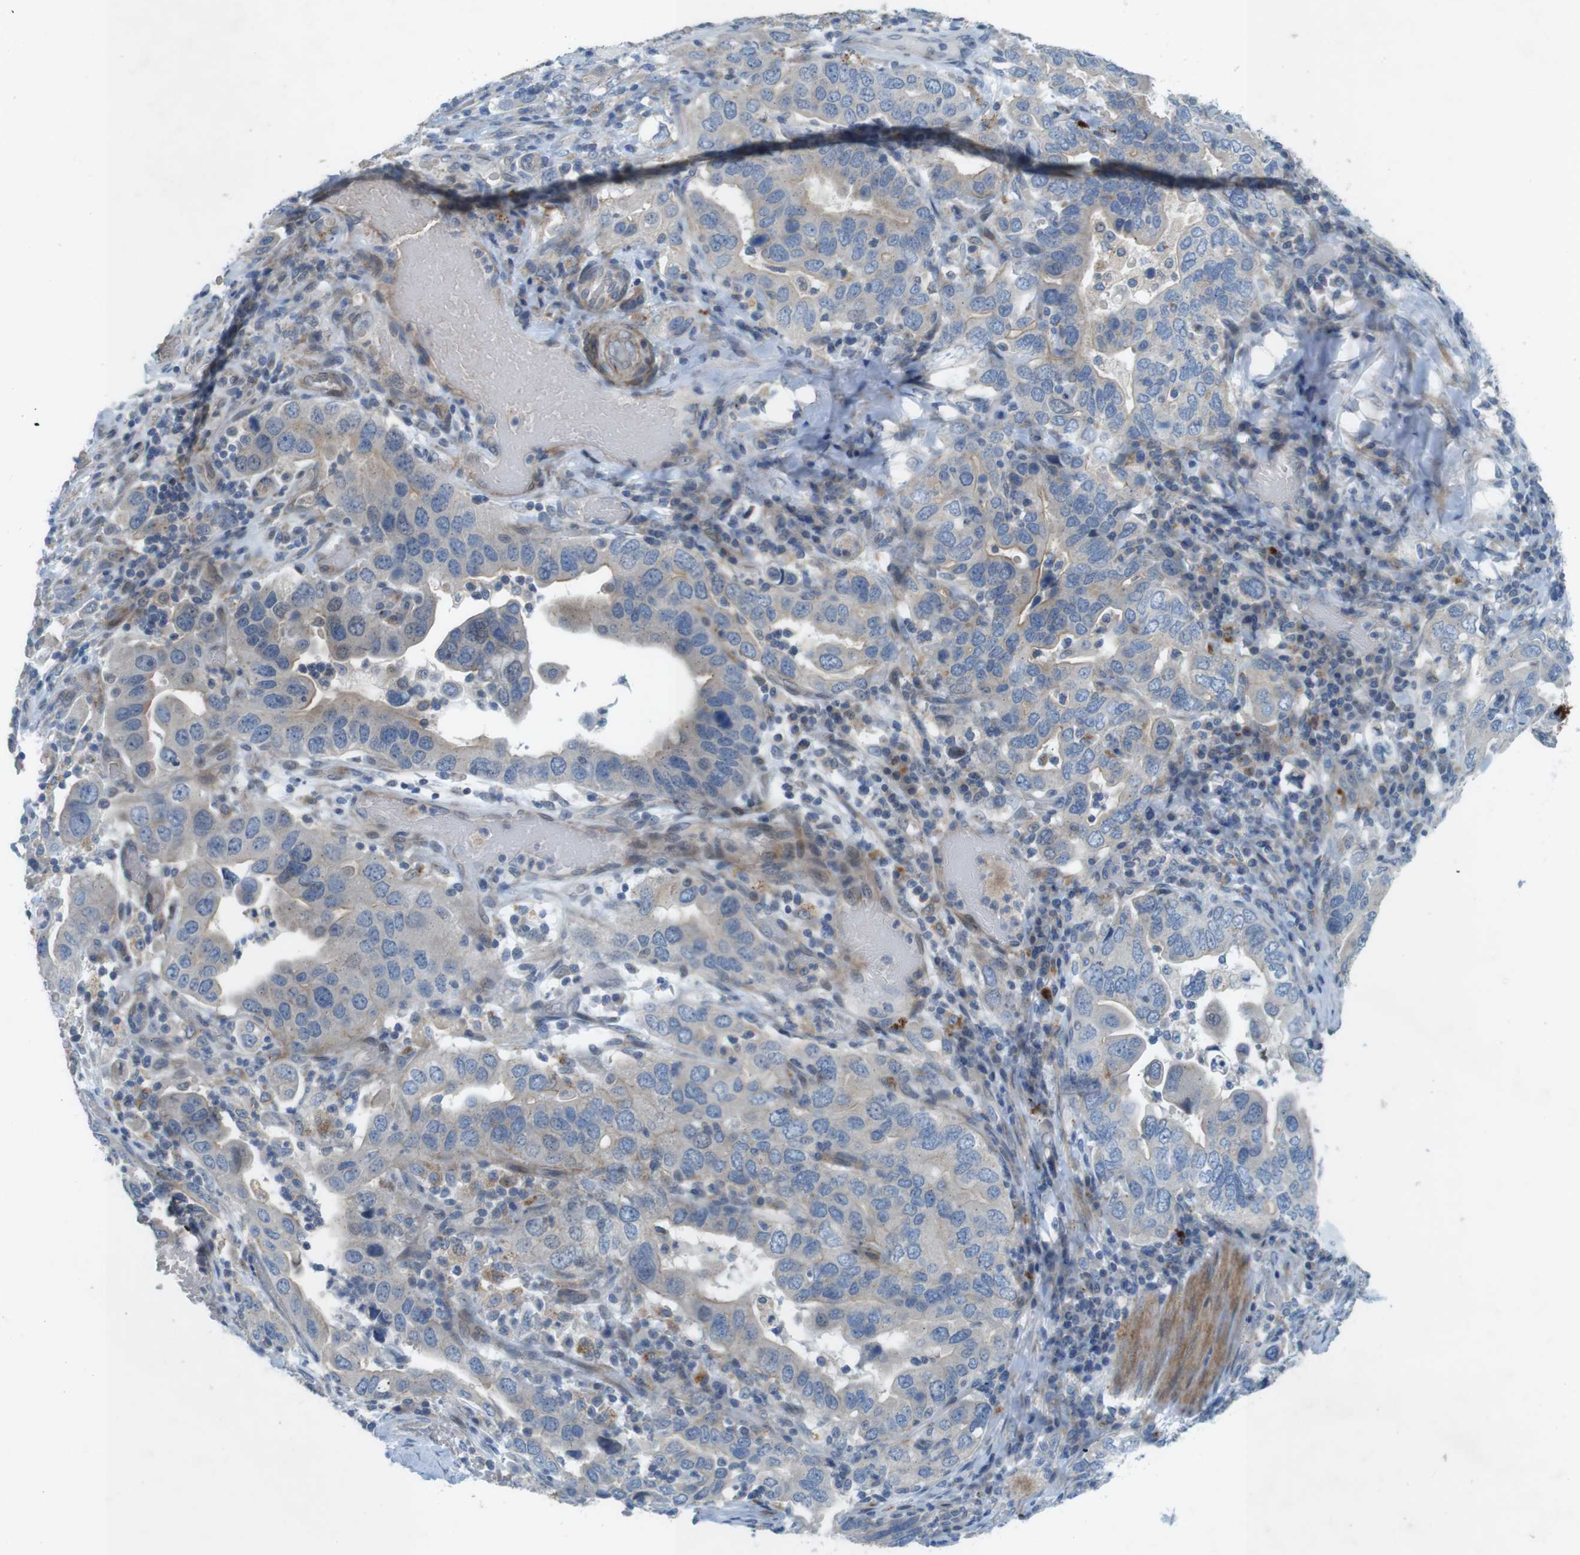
{"staining": {"intensity": "negative", "quantity": "none", "location": "none"}, "tissue": "stomach cancer", "cell_type": "Tumor cells", "image_type": "cancer", "snomed": [{"axis": "morphology", "description": "Adenocarcinoma, NOS"}, {"axis": "topography", "description": "Stomach, upper"}], "caption": "High magnification brightfield microscopy of stomach adenocarcinoma stained with DAB (brown) and counterstained with hematoxylin (blue): tumor cells show no significant staining.", "gene": "TYW1", "patient": {"sex": "male", "age": 62}}